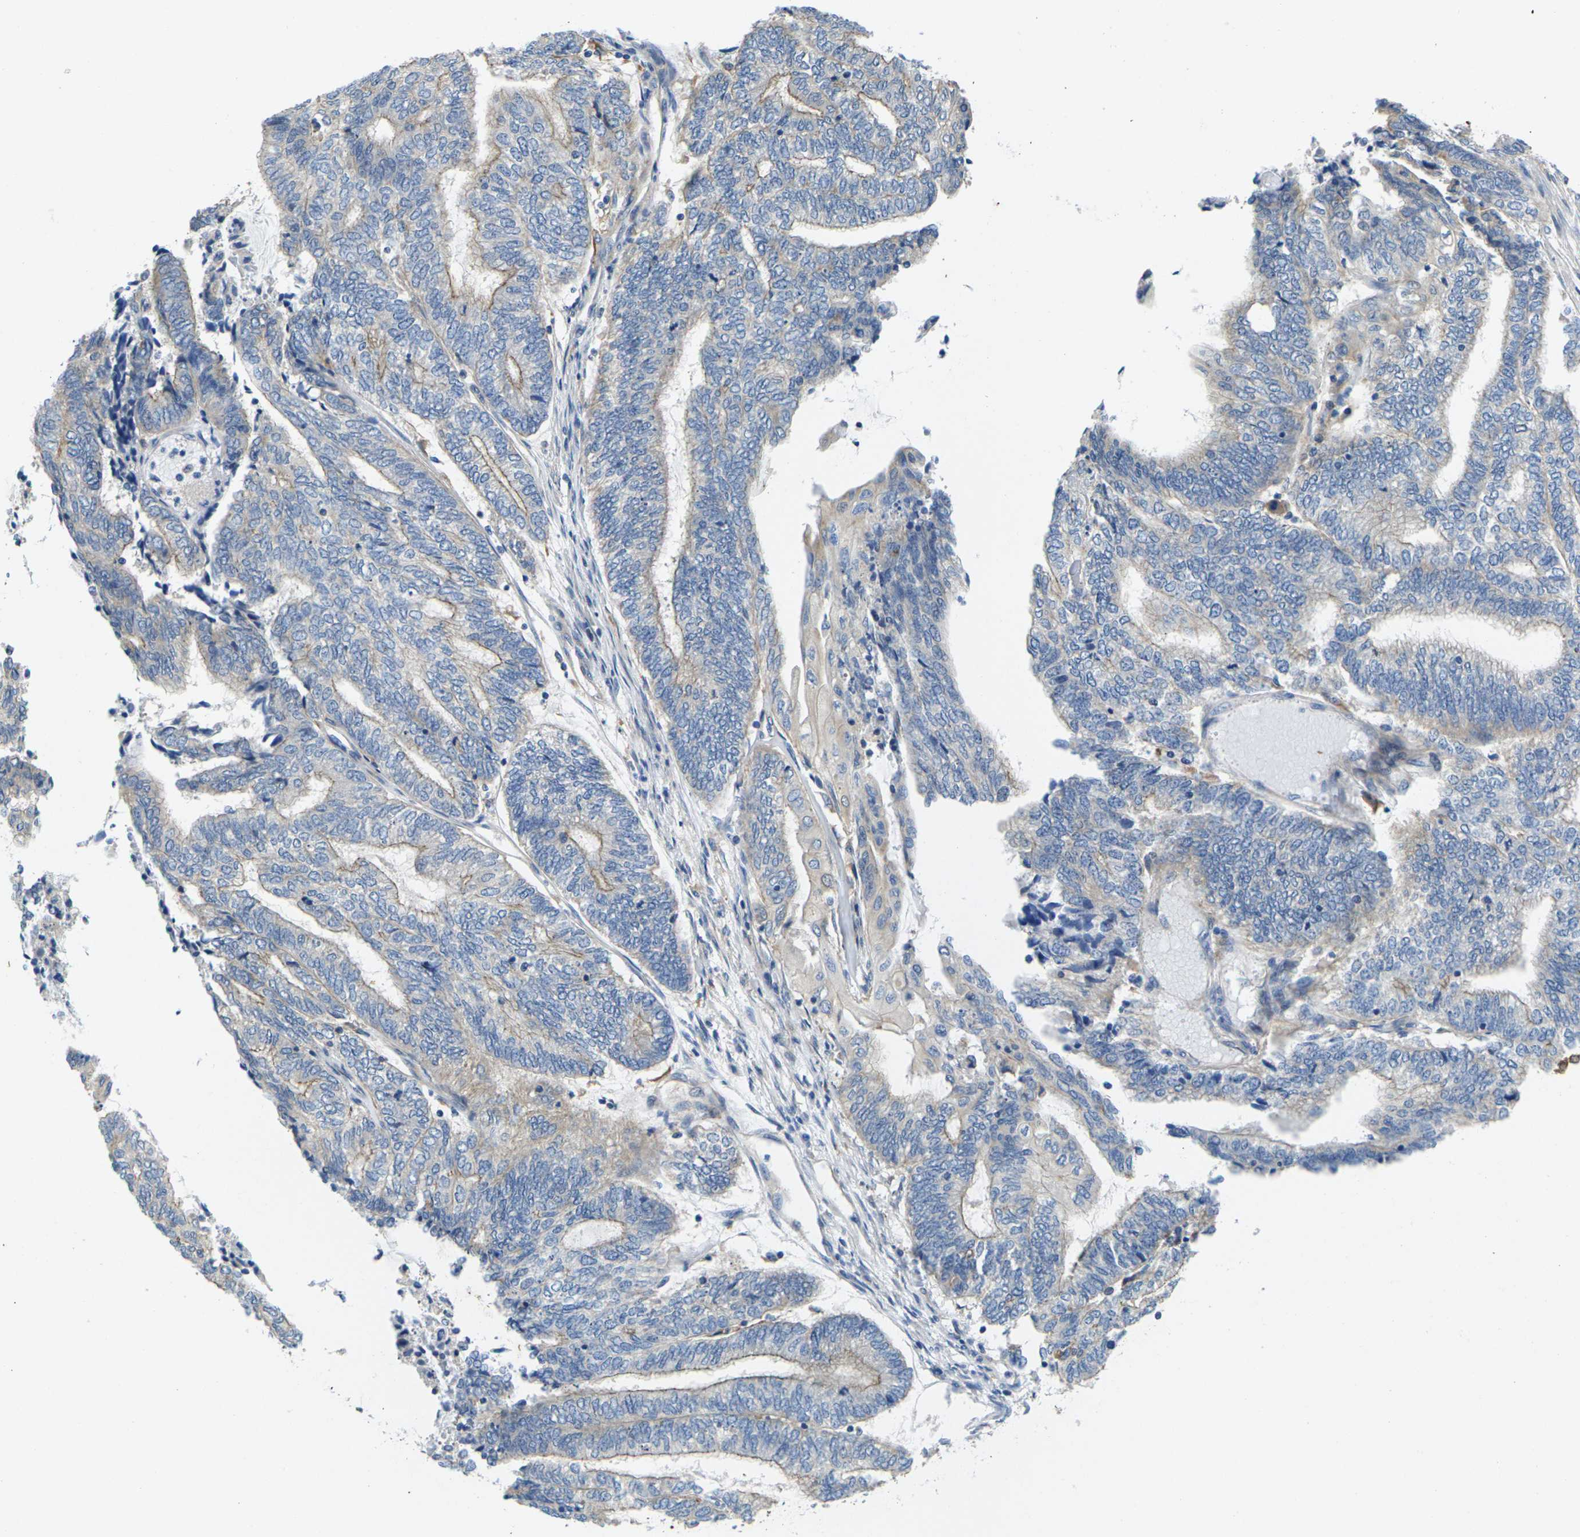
{"staining": {"intensity": "weak", "quantity": "25%-75%", "location": "cytoplasmic/membranous"}, "tissue": "endometrial cancer", "cell_type": "Tumor cells", "image_type": "cancer", "snomed": [{"axis": "morphology", "description": "Adenocarcinoma, NOS"}, {"axis": "topography", "description": "Uterus"}, {"axis": "topography", "description": "Endometrium"}], "caption": "Adenocarcinoma (endometrial) tissue reveals weak cytoplasmic/membranous expression in approximately 25%-75% of tumor cells (brown staining indicates protein expression, while blue staining denotes nuclei).", "gene": "SCNN1A", "patient": {"sex": "female", "age": 70}}